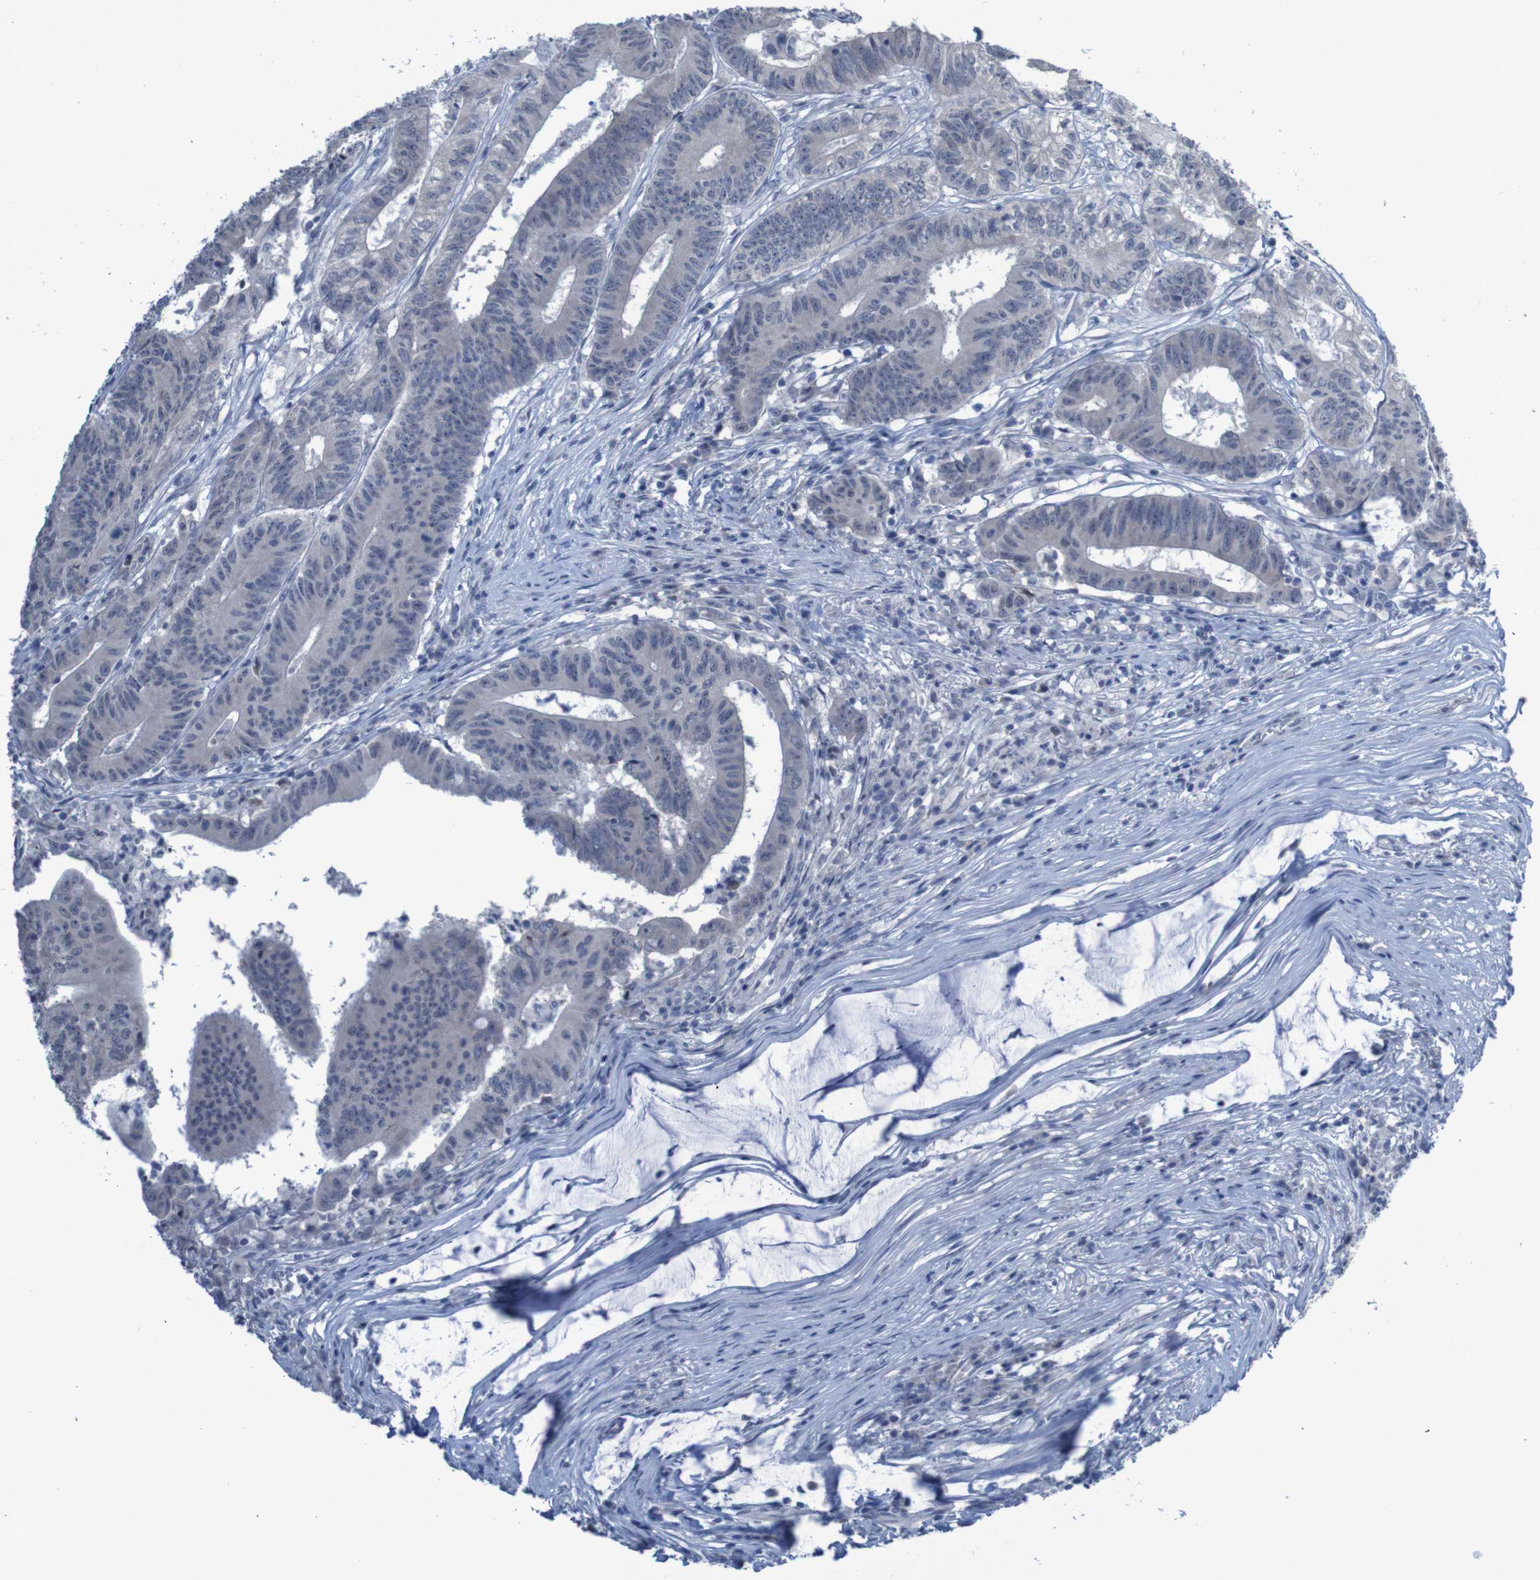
{"staining": {"intensity": "negative", "quantity": "none", "location": "none"}, "tissue": "colorectal cancer", "cell_type": "Tumor cells", "image_type": "cancer", "snomed": [{"axis": "morphology", "description": "Adenocarcinoma, NOS"}, {"axis": "topography", "description": "Colon"}], "caption": "This image is of adenocarcinoma (colorectal) stained with immunohistochemistry to label a protein in brown with the nuclei are counter-stained blue. There is no staining in tumor cells.", "gene": "CLDN18", "patient": {"sex": "male", "age": 45}}